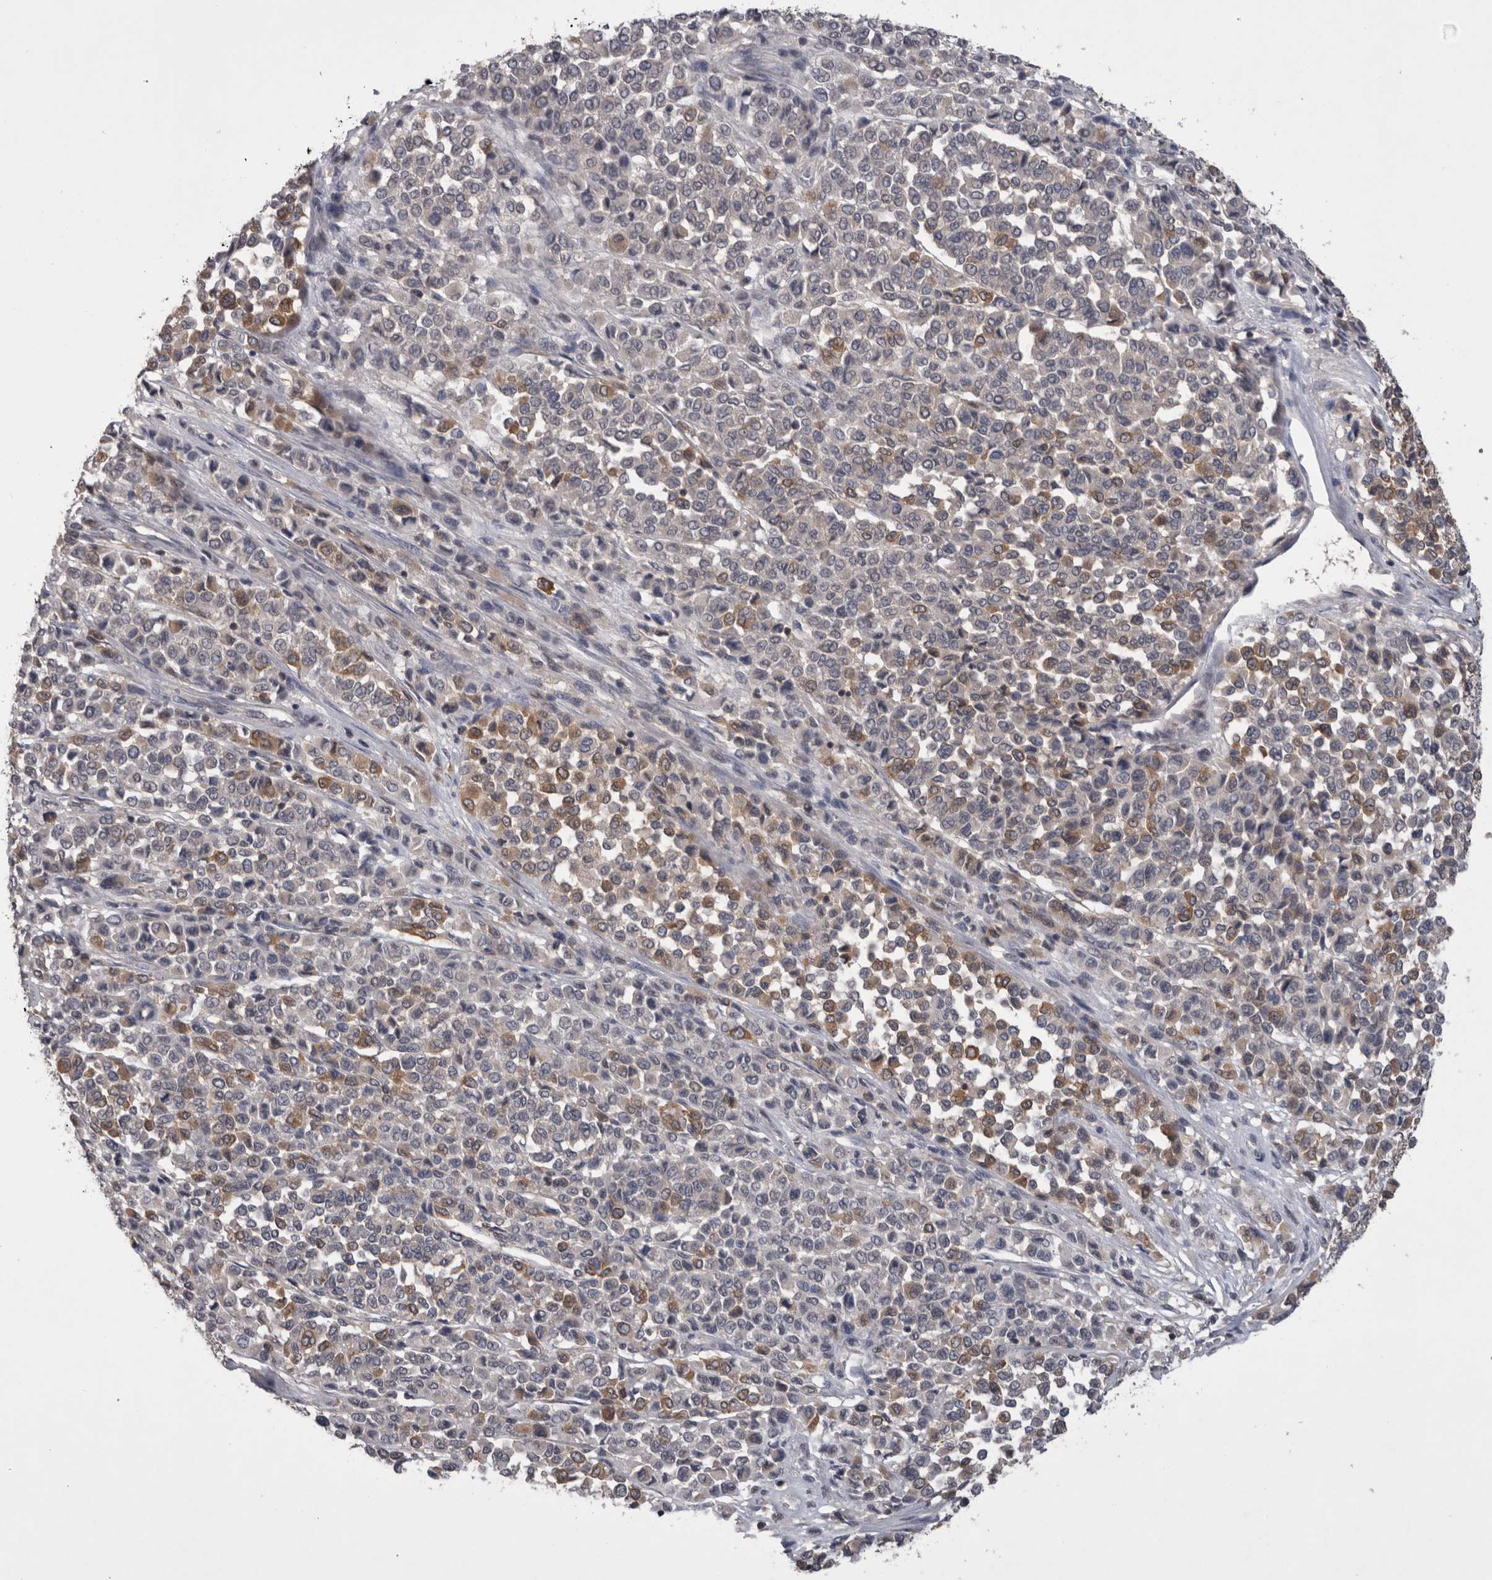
{"staining": {"intensity": "moderate", "quantity": "<25%", "location": "cytoplasmic/membranous"}, "tissue": "melanoma", "cell_type": "Tumor cells", "image_type": "cancer", "snomed": [{"axis": "morphology", "description": "Malignant melanoma, Metastatic site"}, {"axis": "topography", "description": "Pancreas"}], "caption": "Immunohistochemical staining of malignant melanoma (metastatic site) reveals low levels of moderate cytoplasmic/membranous protein expression in approximately <25% of tumor cells.", "gene": "NFATC2", "patient": {"sex": "female", "age": 30}}